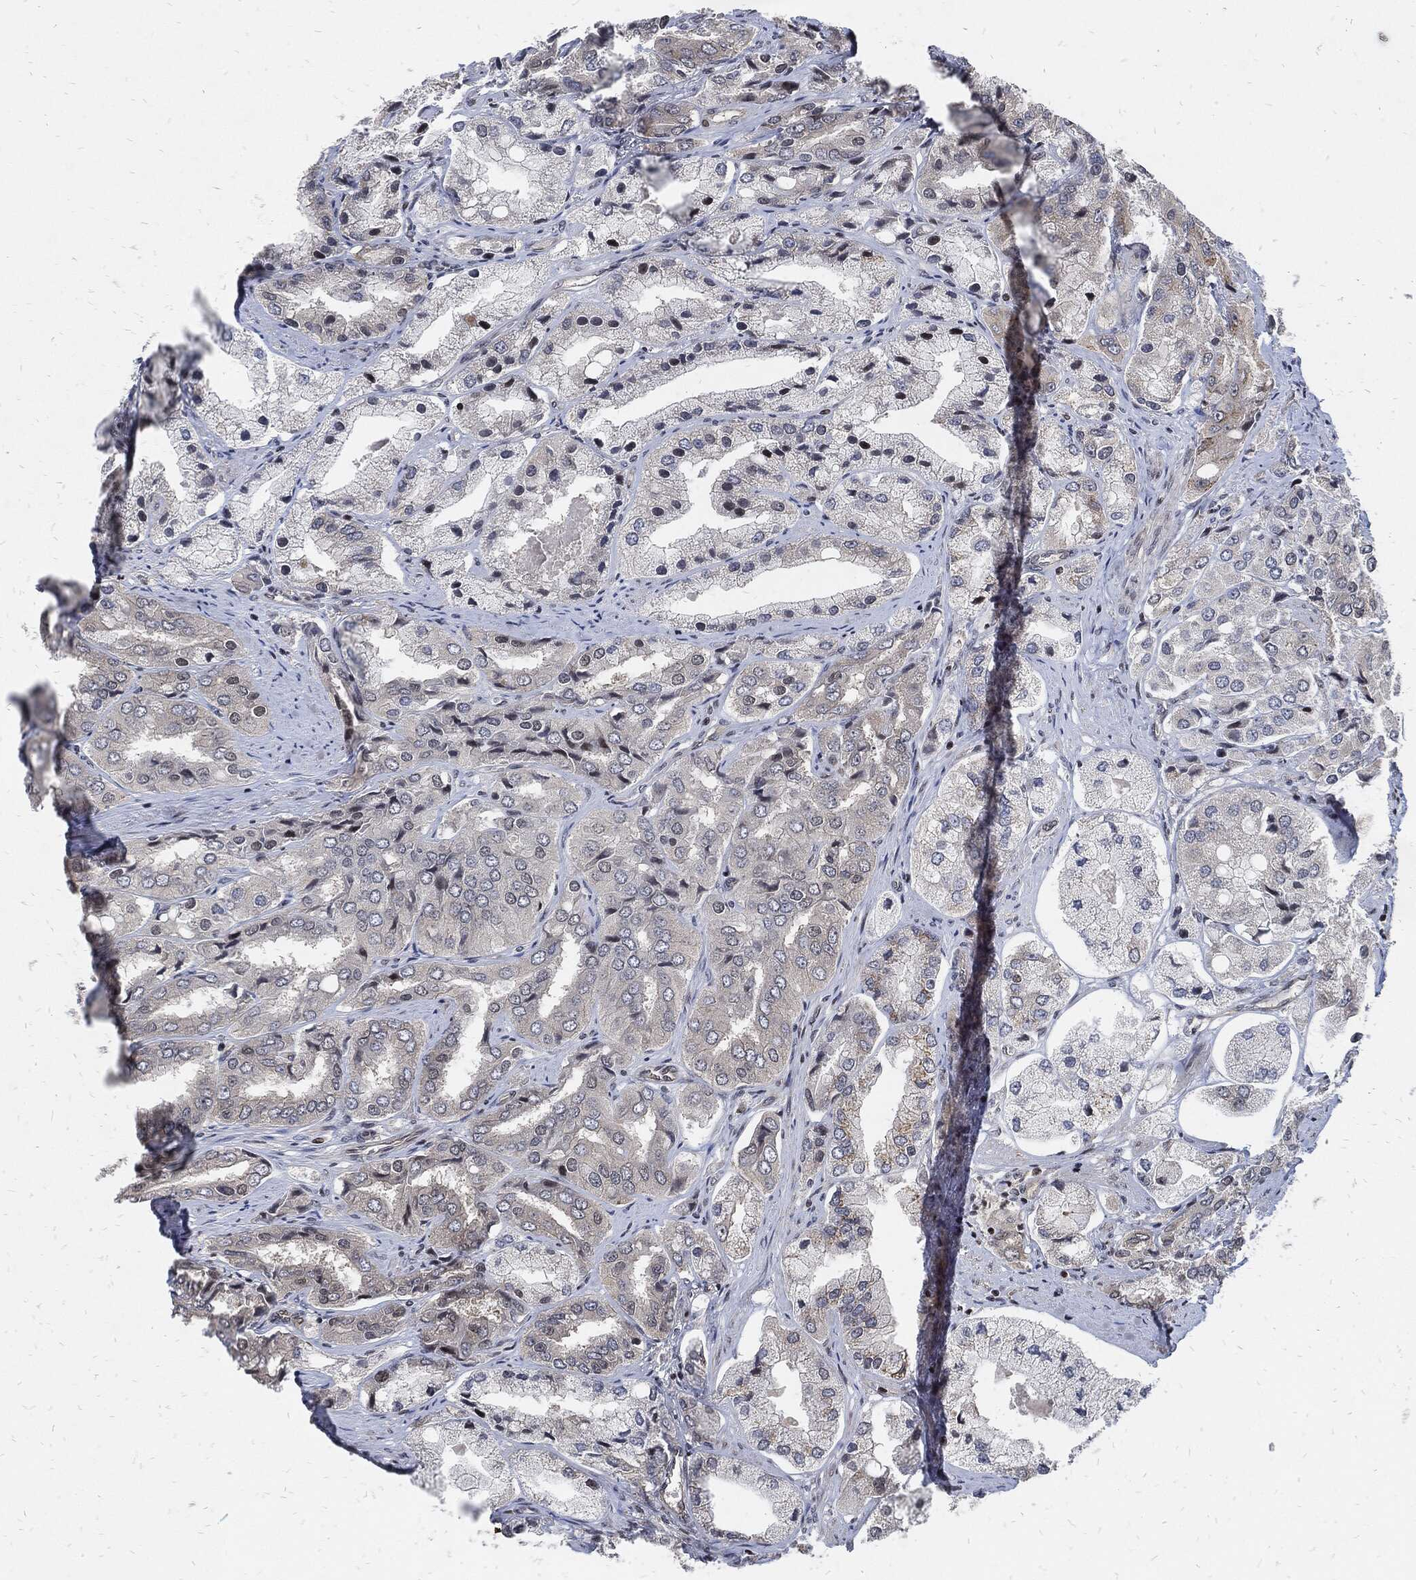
{"staining": {"intensity": "weak", "quantity": "<25%", "location": "cytoplasmic/membranous"}, "tissue": "prostate cancer", "cell_type": "Tumor cells", "image_type": "cancer", "snomed": [{"axis": "morphology", "description": "Adenocarcinoma, Low grade"}, {"axis": "topography", "description": "Prostate"}], "caption": "DAB immunohistochemical staining of human prostate adenocarcinoma (low-grade) displays no significant positivity in tumor cells.", "gene": "ZNF775", "patient": {"sex": "male", "age": 69}}